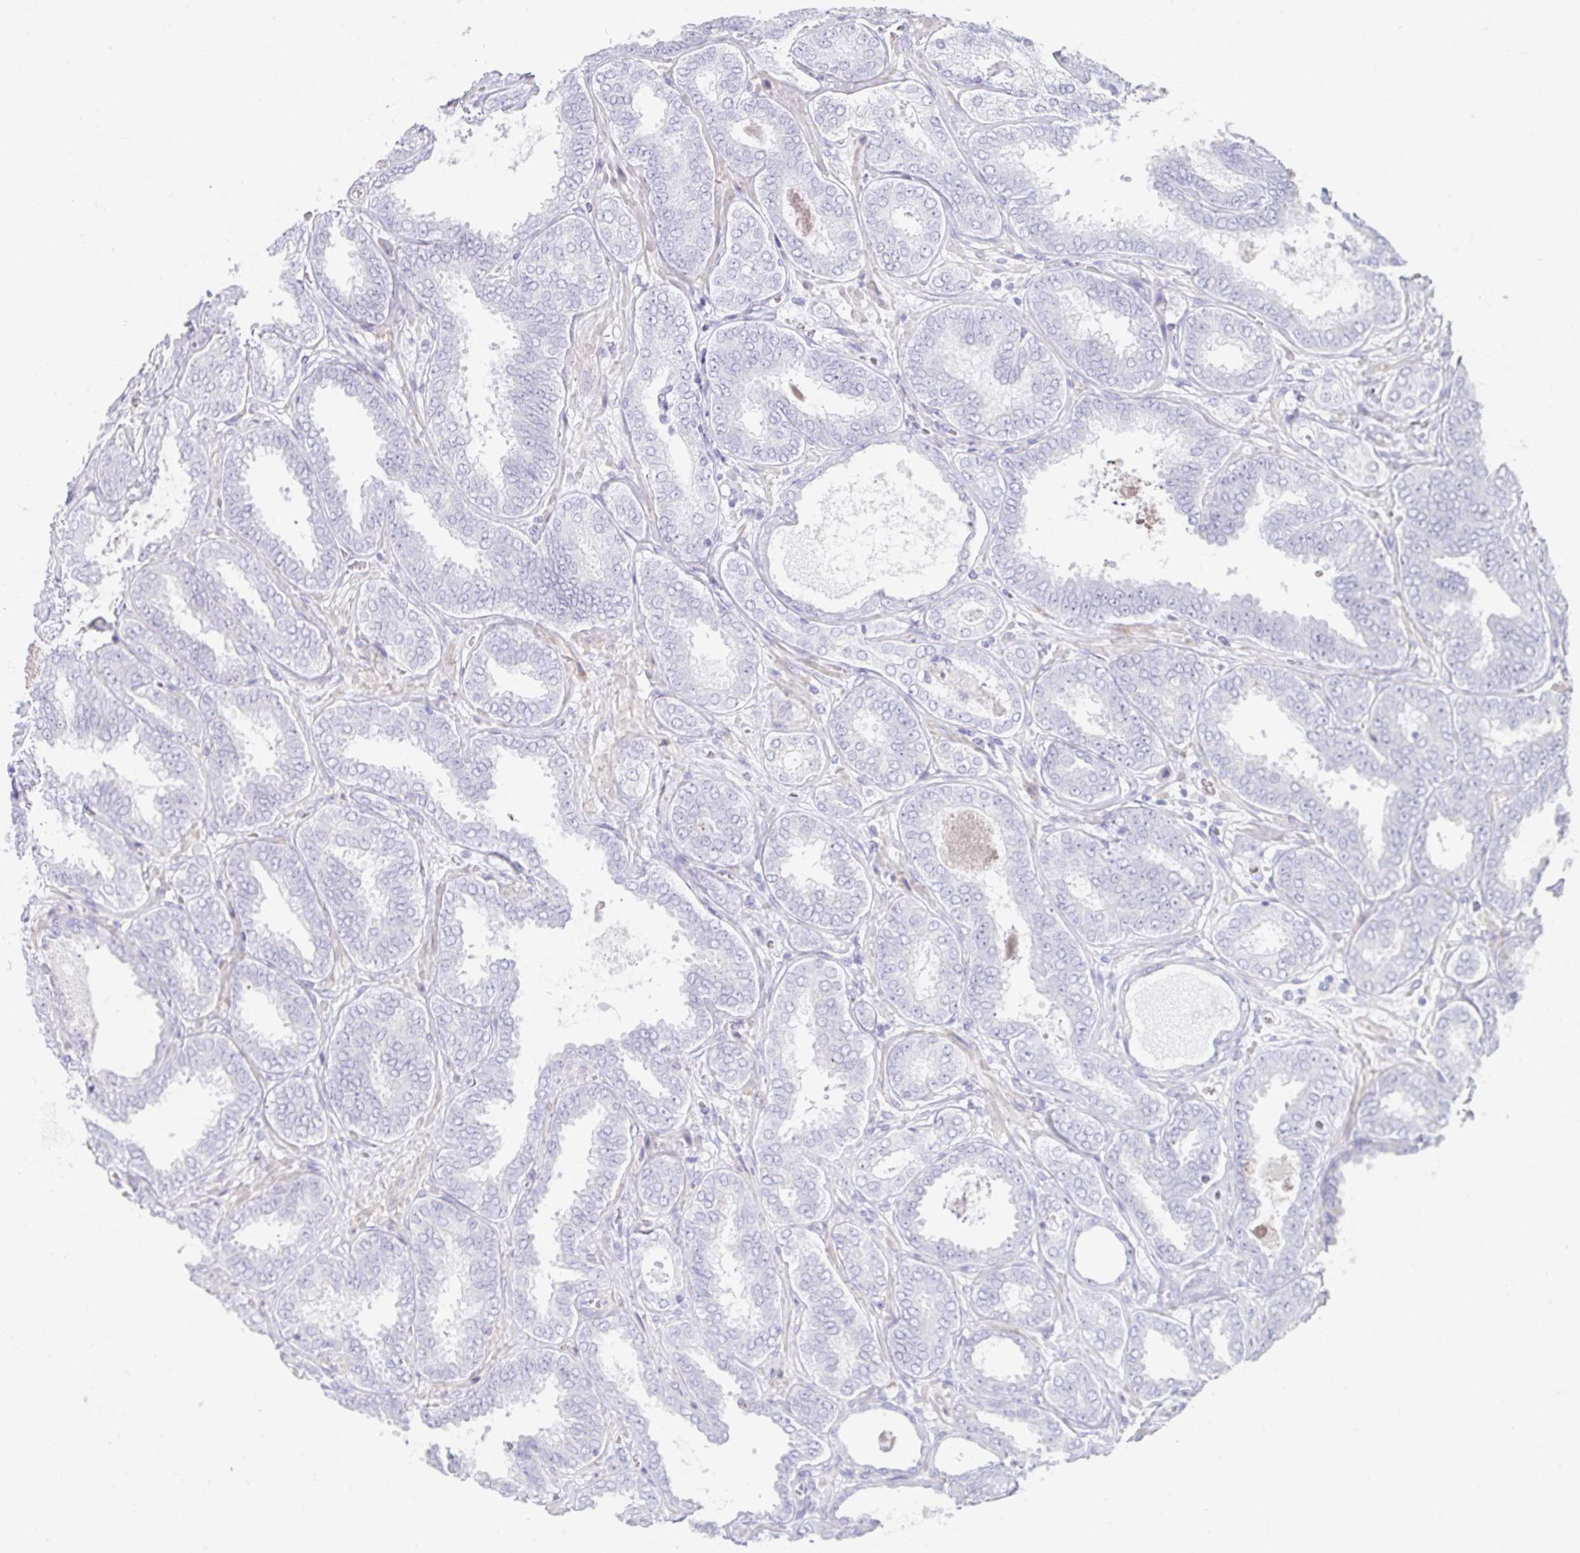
{"staining": {"intensity": "negative", "quantity": "none", "location": "none"}, "tissue": "prostate cancer", "cell_type": "Tumor cells", "image_type": "cancer", "snomed": [{"axis": "morphology", "description": "Adenocarcinoma, High grade"}, {"axis": "topography", "description": "Prostate"}], "caption": "Immunohistochemistry of human prostate adenocarcinoma (high-grade) reveals no positivity in tumor cells.", "gene": "PRND", "patient": {"sex": "male", "age": 72}}